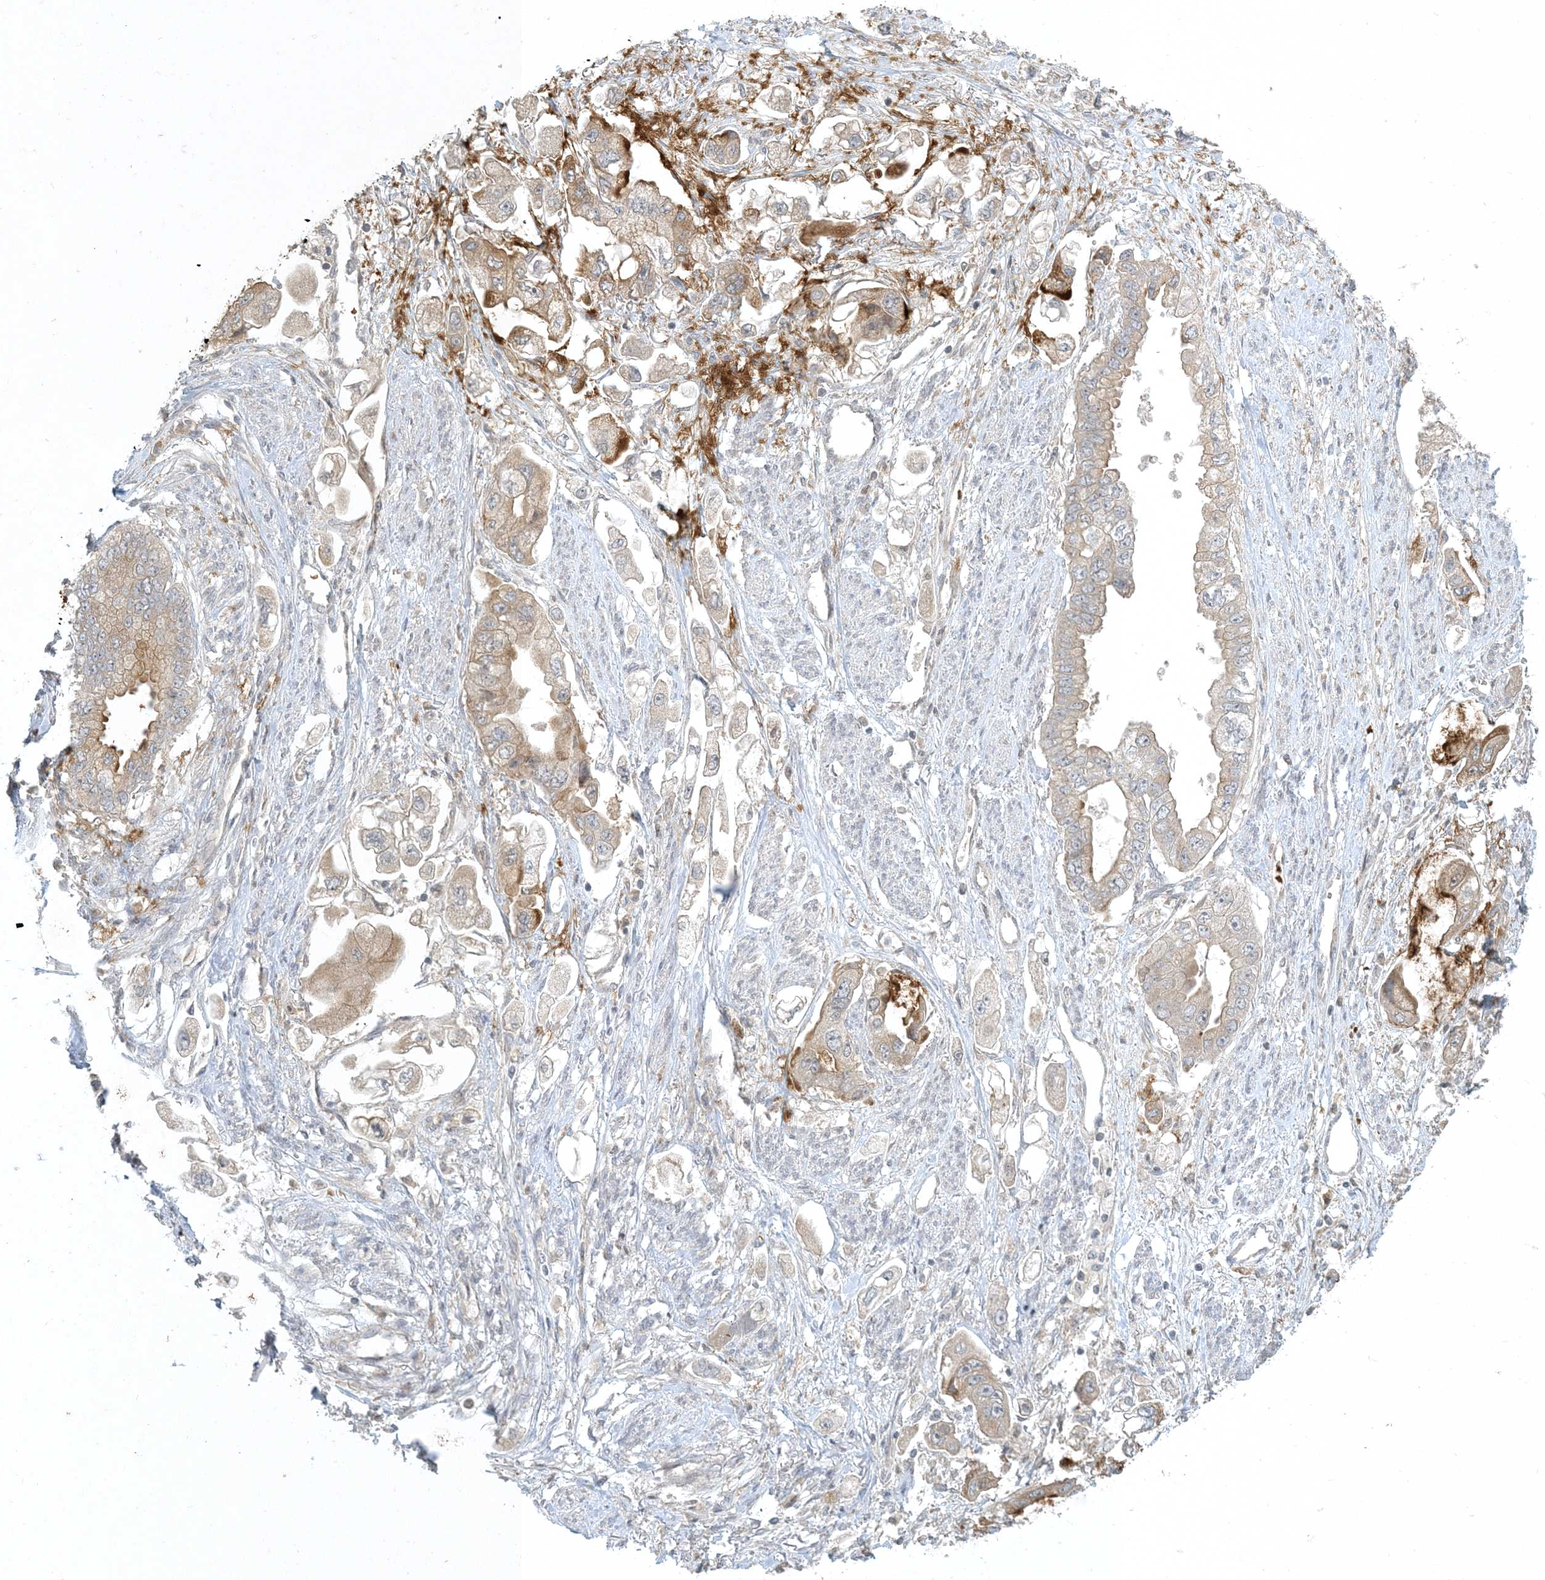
{"staining": {"intensity": "moderate", "quantity": "25%-75%", "location": "cytoplasmic/membranous"}, "tissue": "stomach cancer", "cell_type": "Tumor cells", "image_type": "cancer", "snomed": [{"axis": "morphology", "description": "Adenocarcinoma, NOS"}, {"axis": "topography", "description": "Stomach"}], "caption": "Stomach cancer tissue shows moderate cytoplasmic/membranous staining in about 25%-75% of tumor cells, visualized by immunohistochemistry.", "gene": "CTDNEP1", "patient": {"sex": "male", "age": 62}}